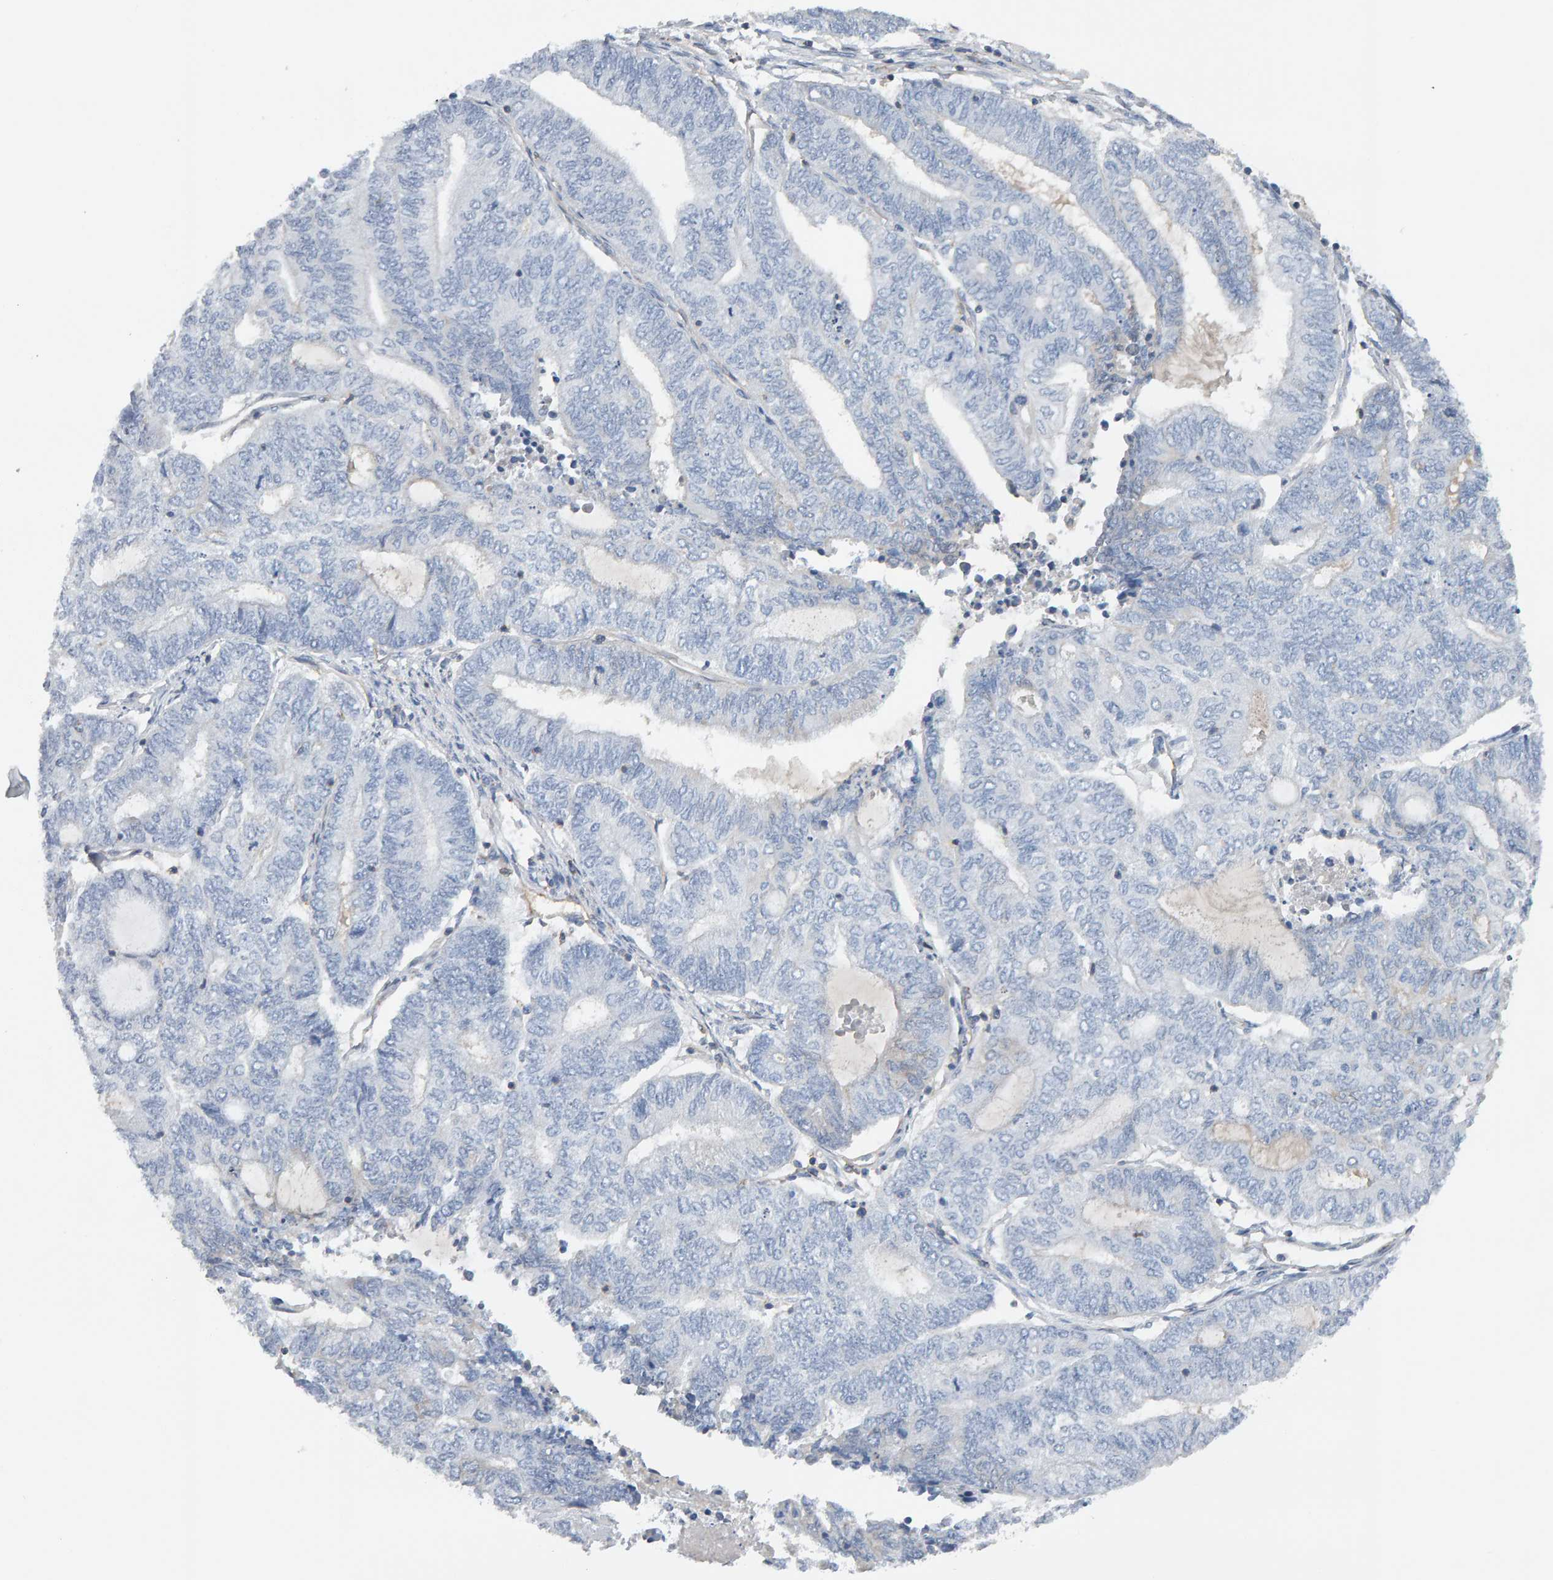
{"staining": {"intensity": "negative", "quantity": "none", "location": "none"}, "tissue": "endometrial cancer", "cell_type": "Tumor cells", "image_type": "cancer", "snomed": [{"axis": "morphology", "description": "Adenocarcinoma, NOS"}, {"axis": "topography", "description": "Uterus"}, {"axis": "topography", "description": "Endometrium"}], "caption": "Immunohistochemistry histopathology image of human endometrial cancer (adenocarcinoma) stained for a protein (brown), which shows no staining in tumor cells.", "gene": "FYN", "patient": {"sex": "female", "age": 70}}